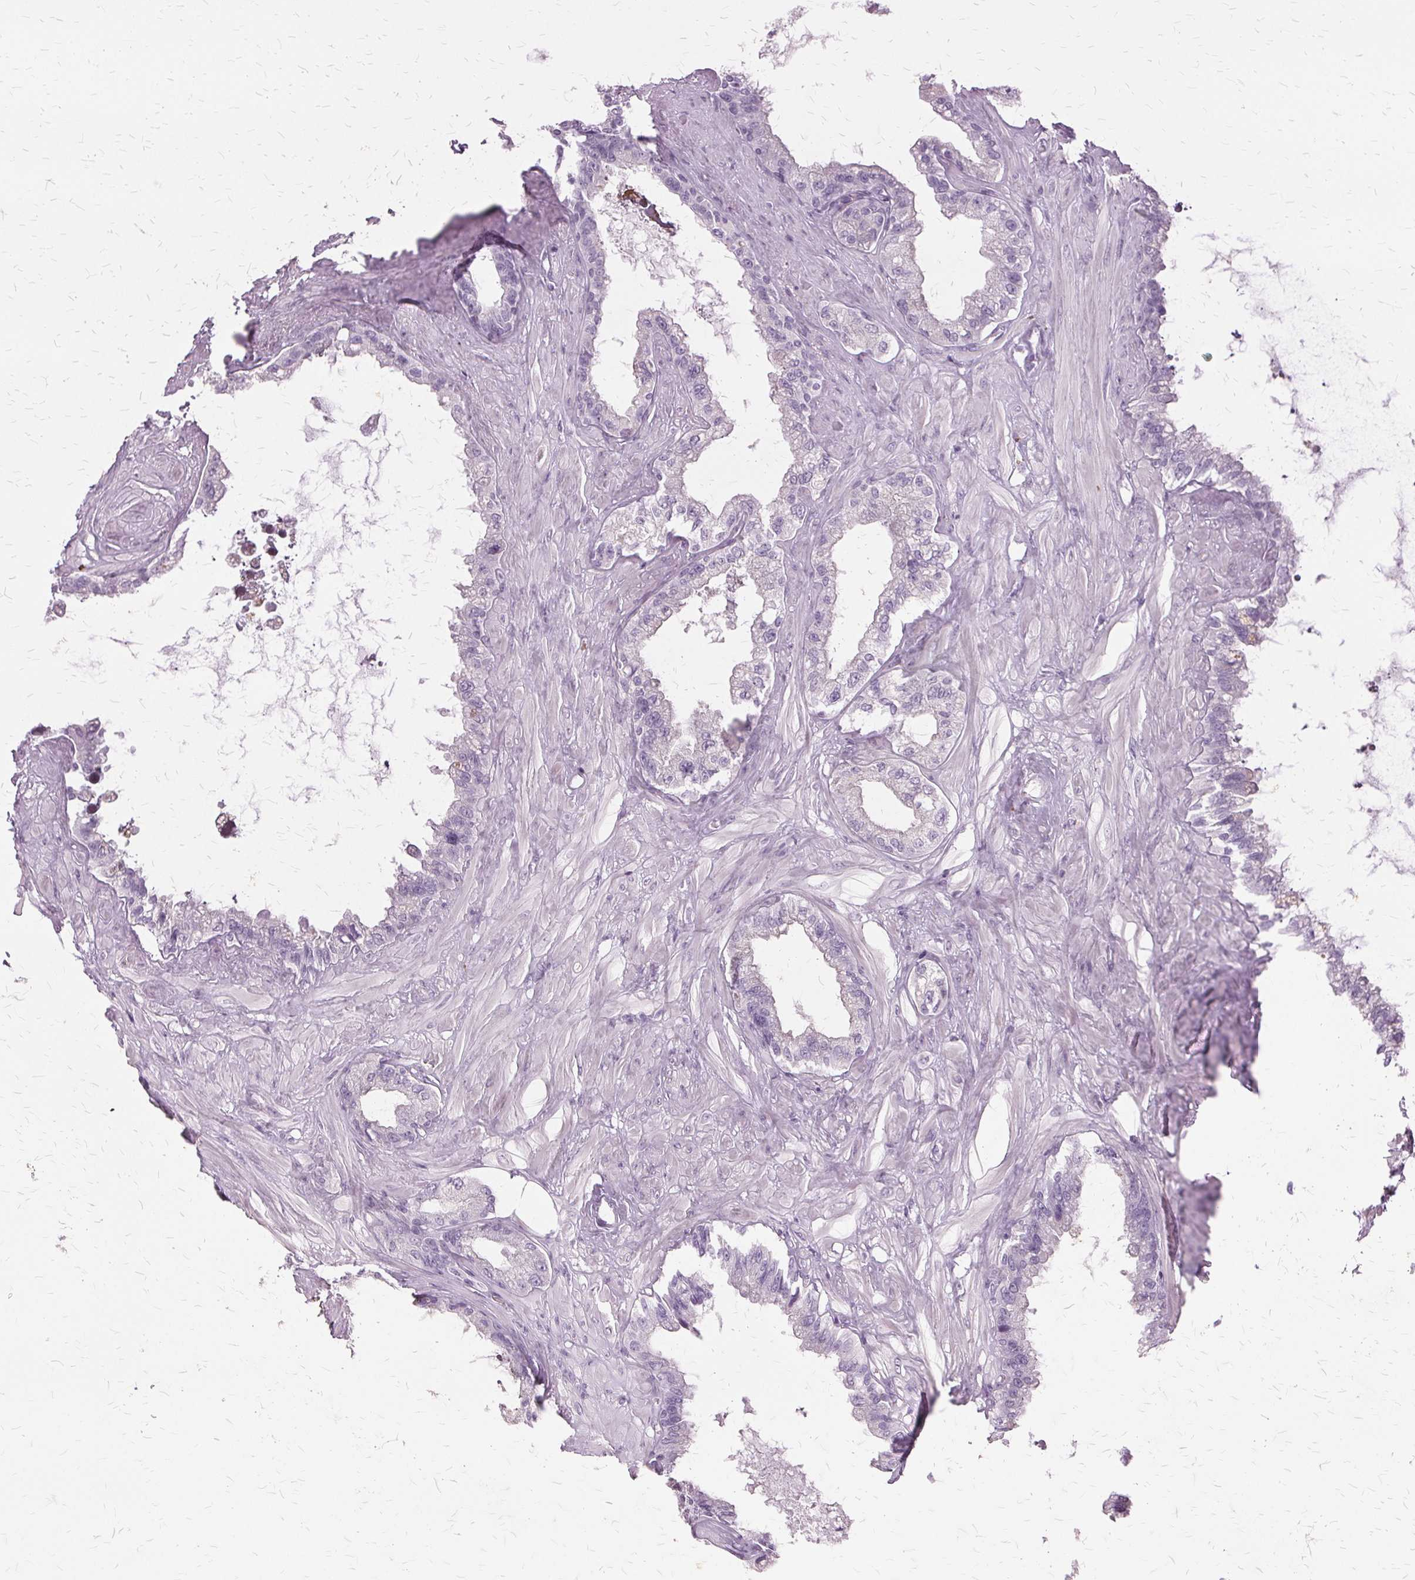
{"staining": {"intensity": "negative", "quantity": "none", "location": "none"}, "tissue": "seminal vesicle", "cell_type": "Glandular cells", "image_type": "normal", "snomed": [{"axis": "morphology", "description": "Normal tissue, NOS"}, {"axis": "topography", "description": "Seminal veicle"}, {"axis": "topography", "description": "Peripheral nerve tissue"}], "caption": "Glandular cells show no significant protein expression in unremarkable seminal vesicle. (DAB IHC with hematoxylin counter stain).", "gene": "SLC45A3", "patient": {"sex": "male", "age": 76}}